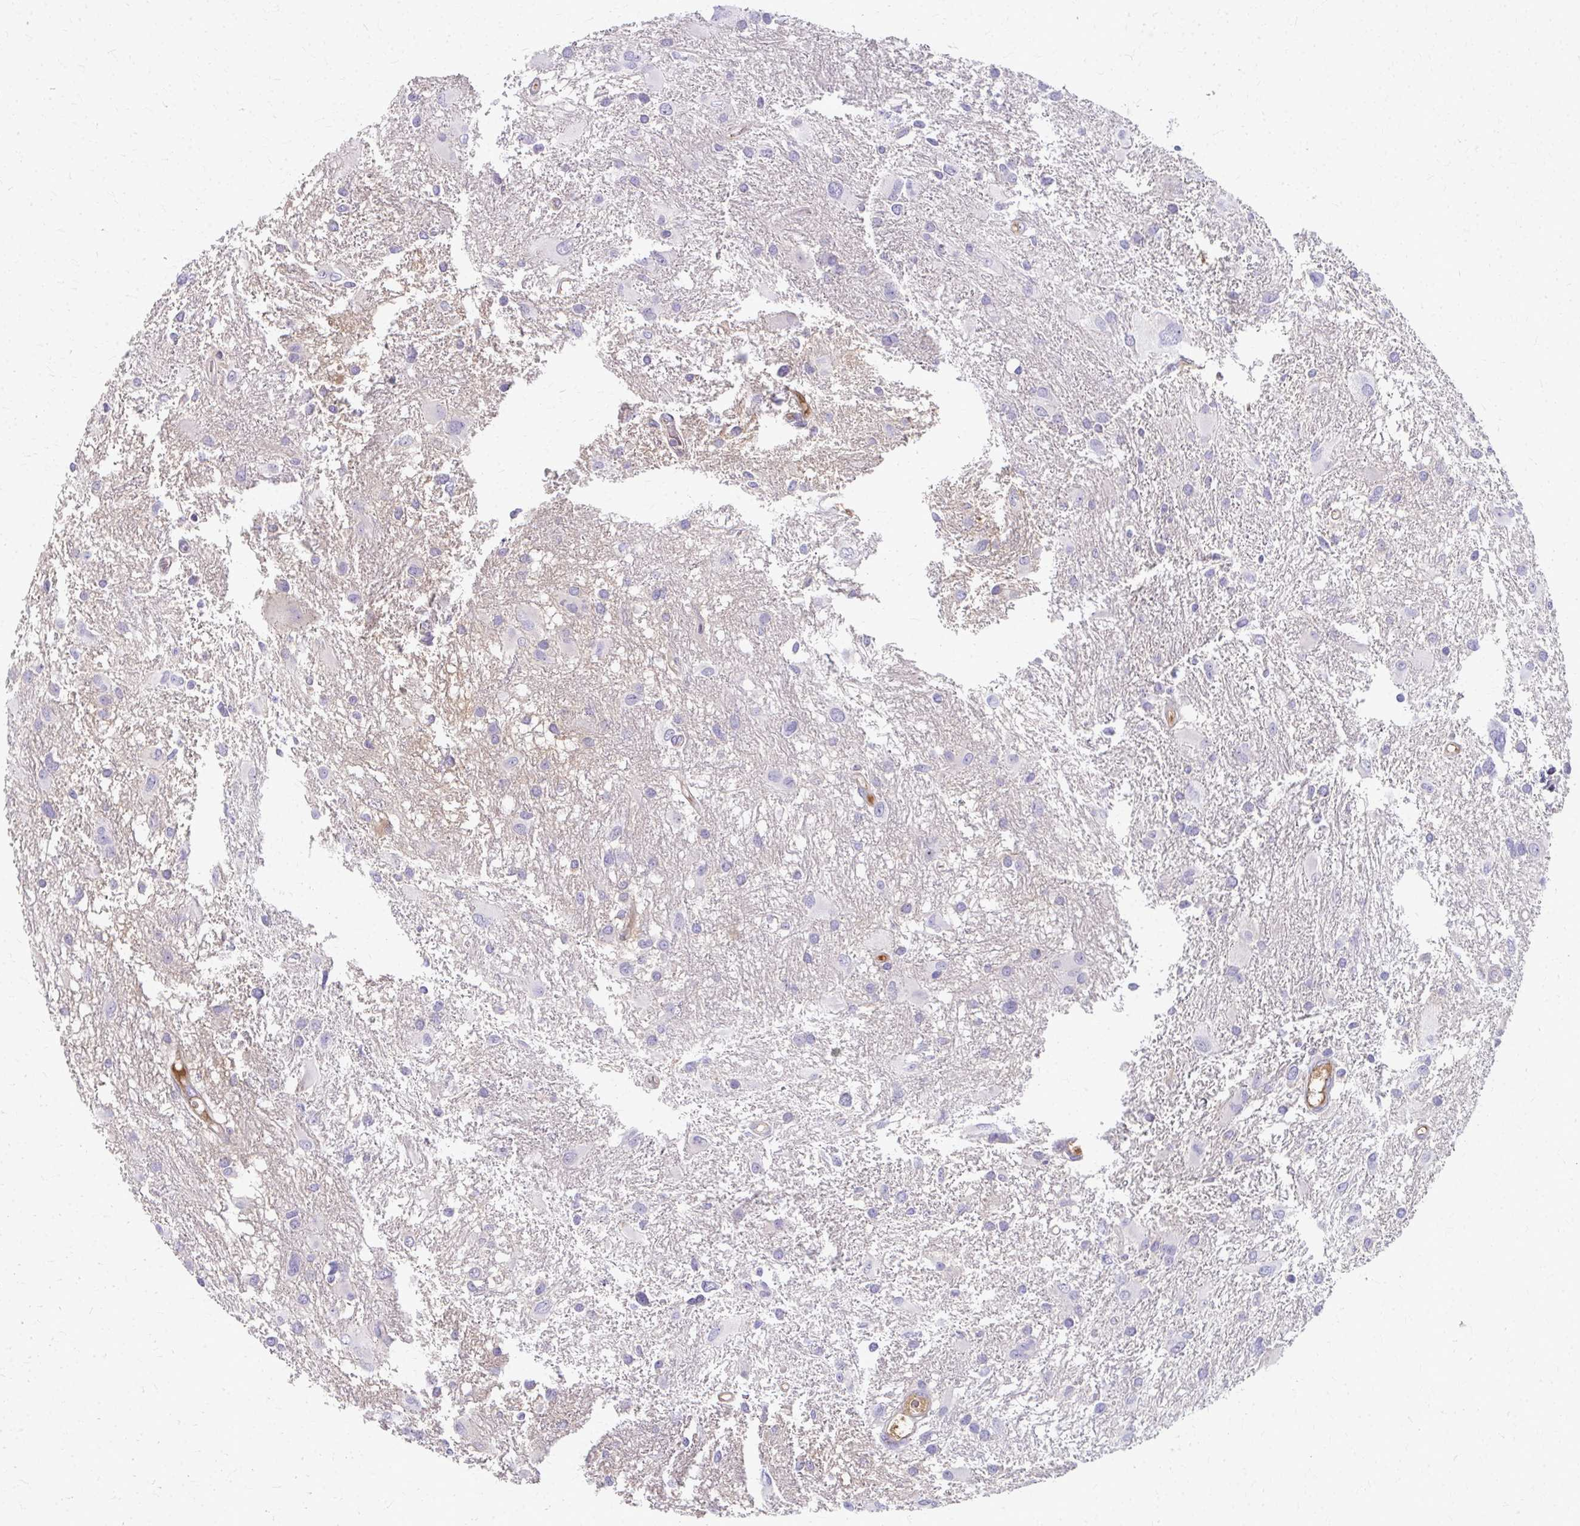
{"staining": {"intensity": "negative", "quantity": "none", "location": "none"}, "tissue": "glioma", "cell_type": "Tumor cells", "image_type": "cancer", "snomed": [{"axis": "morphology", "description": "Glioma, malignant, High grade"}, {"axis": "topography", "description": "Brain"}], "caption": "Micrograph shows no protein positivity in tumor cells of malignant glioma (high-grade) tissue.", "gene": "ADIPOQ", "patient": {"sex": "male", "age": 53}}